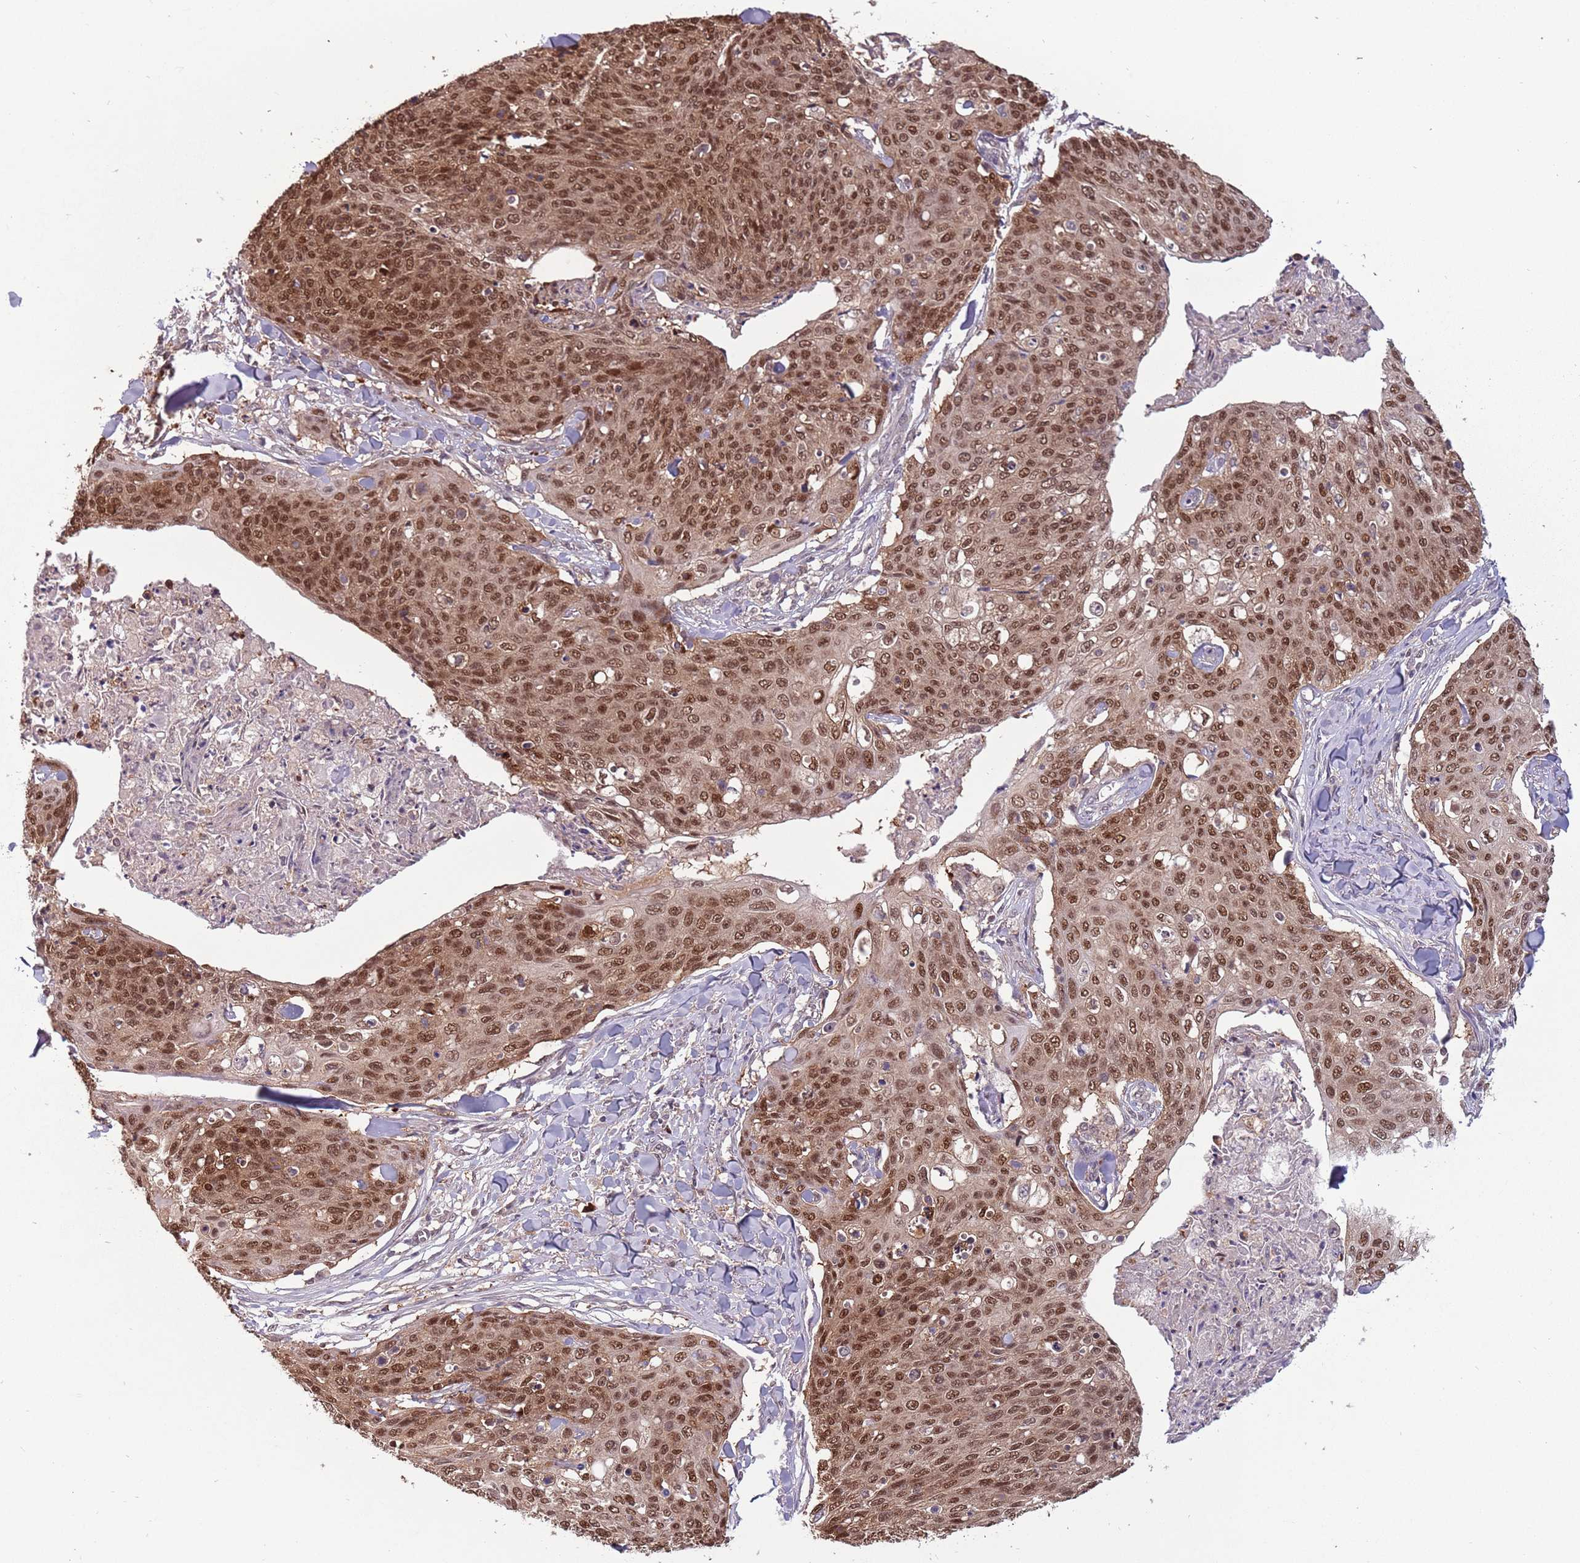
{"staining": {"intensity": "moderate", "quantity": ">75%", "location": "nuclear"}, "tissue": "skin cancer", "cell_type": "Tumor cells", "image_type": "cancer", "snomed": [{"axis": "morphology", "description": "Squamous cell carcinoma, NOS"}, {"axis": "topography", "description": "Skin"}, {"axis": "topography", "description": "Vulva"}], "caption": "The micrograph demonstrates a brown stain indicating the presence of a protein in the nuclear of tumor cells in skin cancer (squamous cell carcinoma).", "gene": "ZBTB5", "patient": {"sex": "female", "age": 85}}